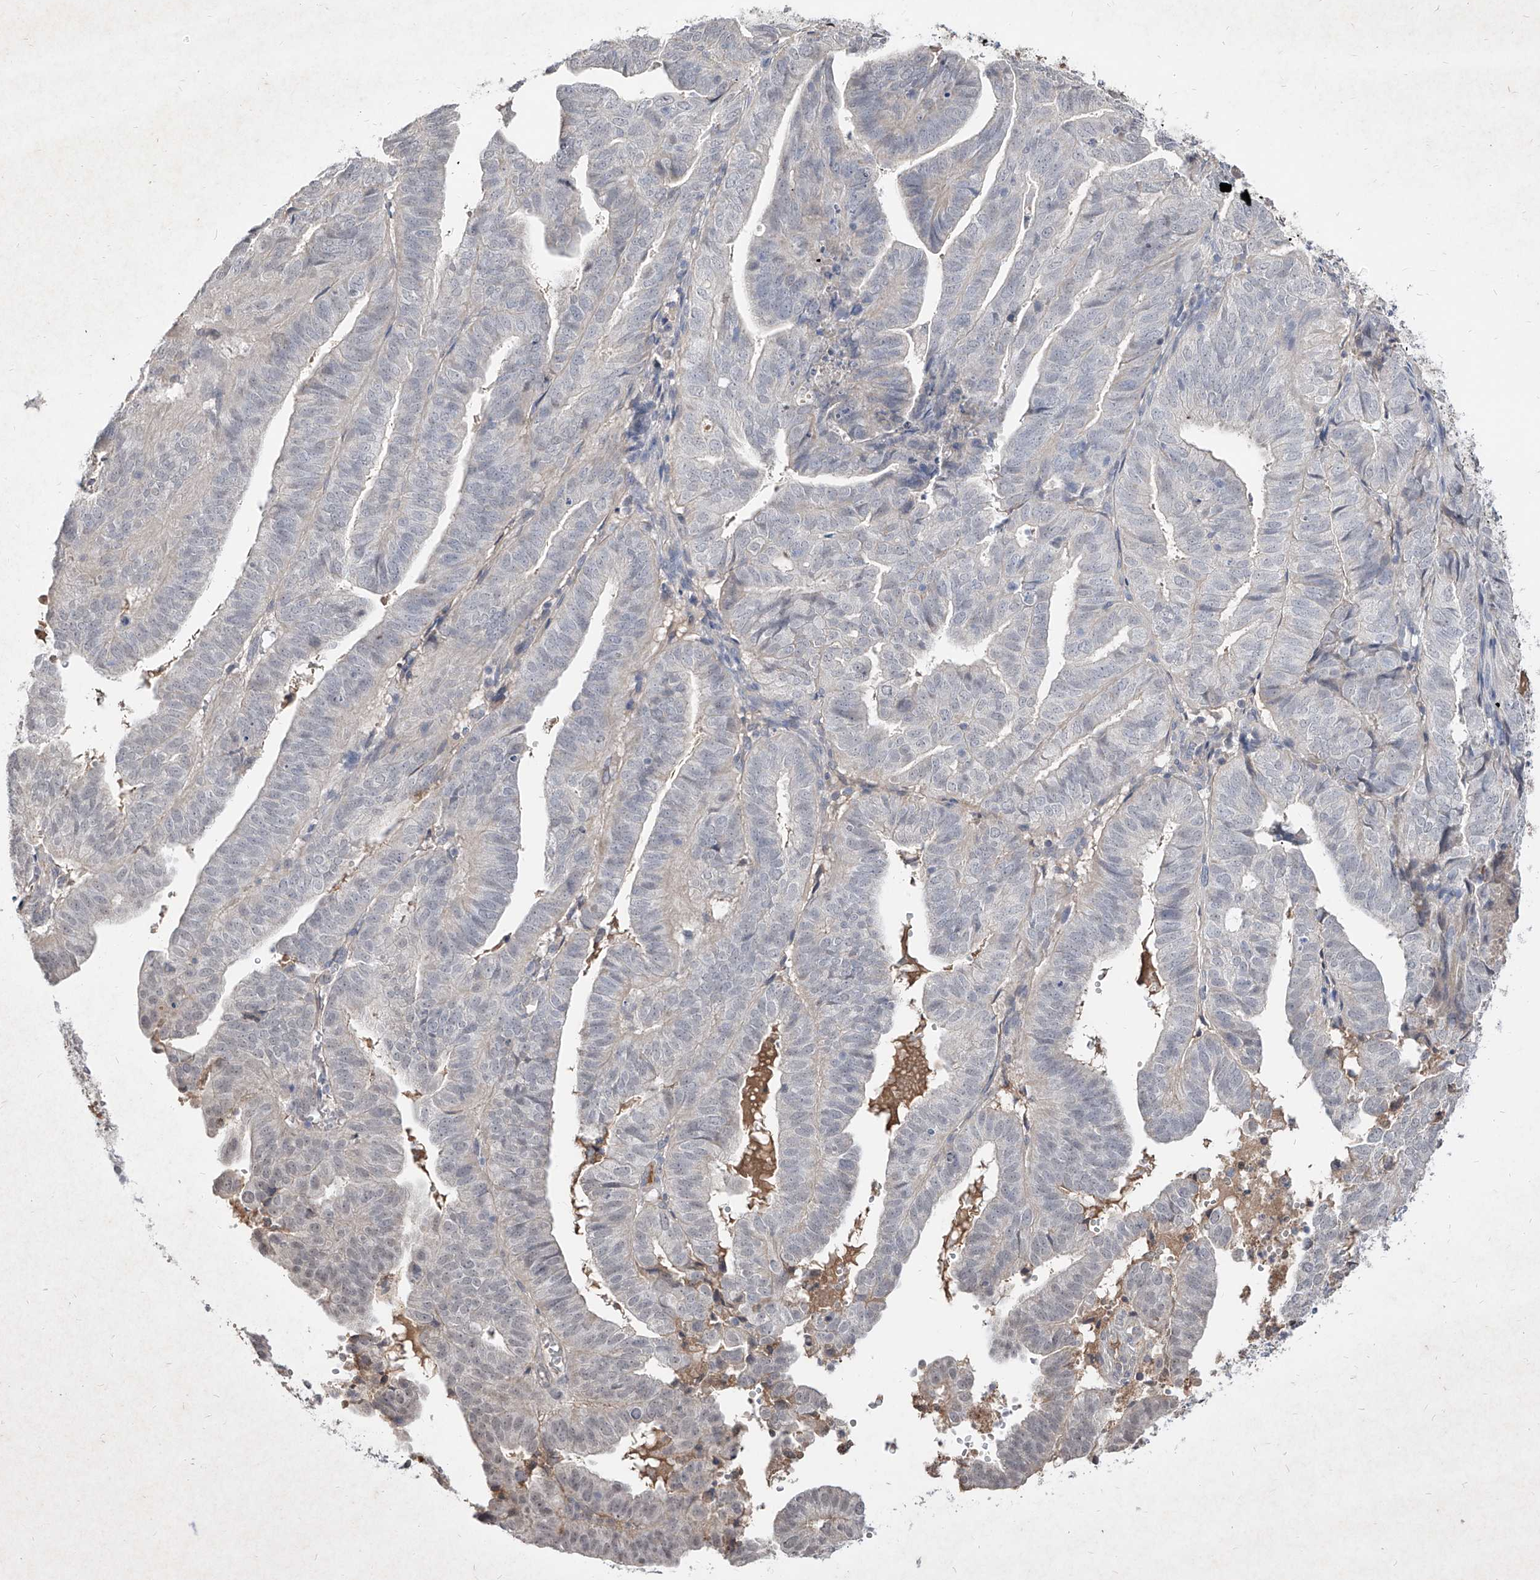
{"staining": {"intensity": "negative", "quantity": "none", "location": "none"}, "tissue": "endometrial cancer", "cell_type": "Tumor cells", "image_type": "cancer", "snomed": [{"axis": "morphology", "description": "Adenocarcinoma, NOS"}, {"axis": "topography", "description": "Uterus"}], "caption": "A micrograph of human adenocarcinoma (endometrial) is negative for staining in tumor cells.", "gene": "C4A", "patient": {"sex": "female", "age": 77}}